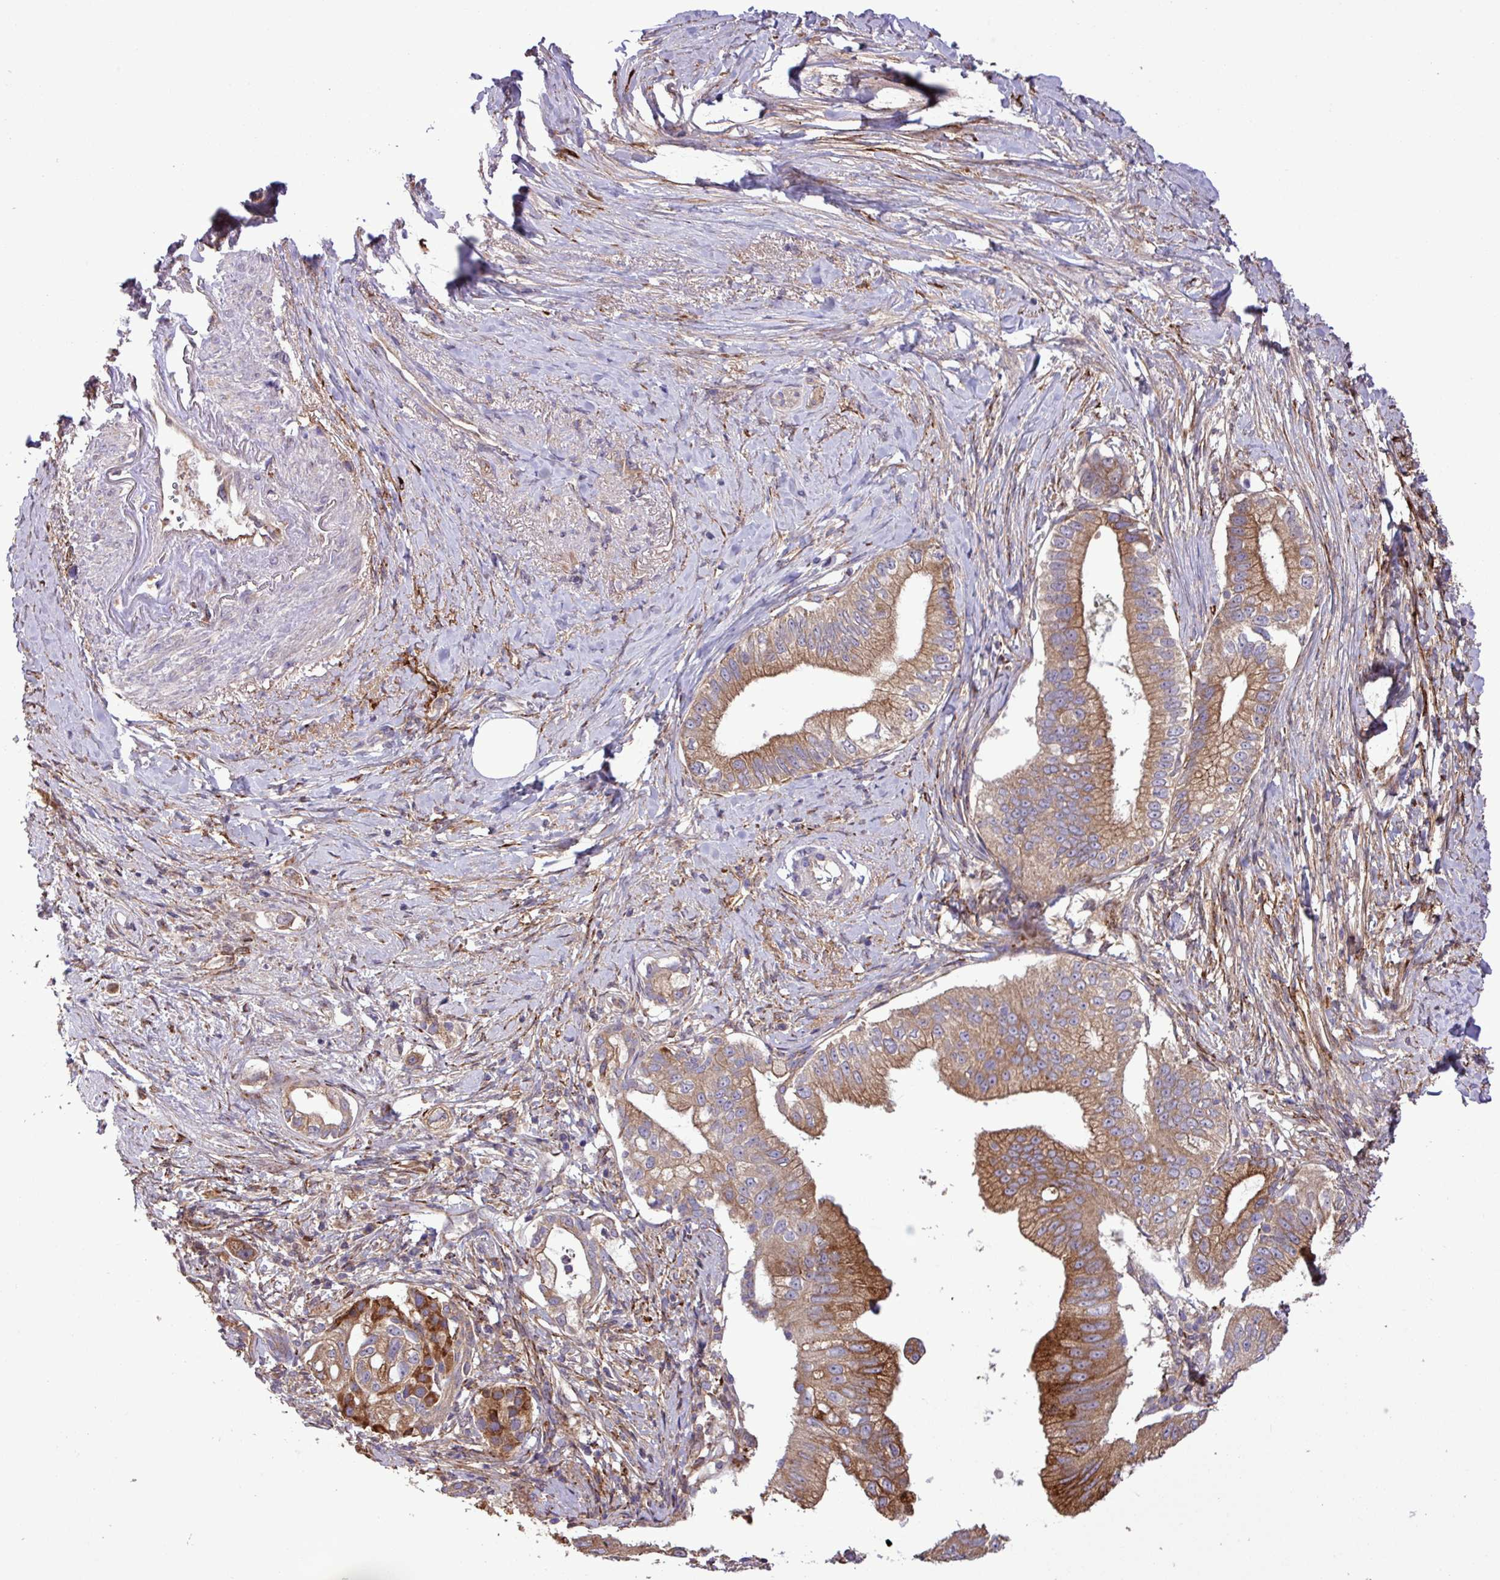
{"staining": {"intensity": "moderate", "quantity": ">75%", "location": "cytoplasmic/membranous"}, "tissue": "pancreatic cancer", "cell_type": "Tumor cells", "image_type": "cancer", "snomed": [{"axis": "morphology", "description": "Adenocarcinoma, NOS"}, {"axis": "topography", "description": "Pancreas"}], "caption": "Pancreatic cancer (adenocarcinoma) stained with DAB (3,3'-diaminobenzidine) immunohistochemistry shows medium levels of moderate cytoplasmic/membranous expression in about >75% of tumor cells. Immunohistochemistry (ihc) stains the protein in brown and the nuclei are stained blue.", "gene": "MEGF6", "patient": {"sex": "male", "age": 70}}